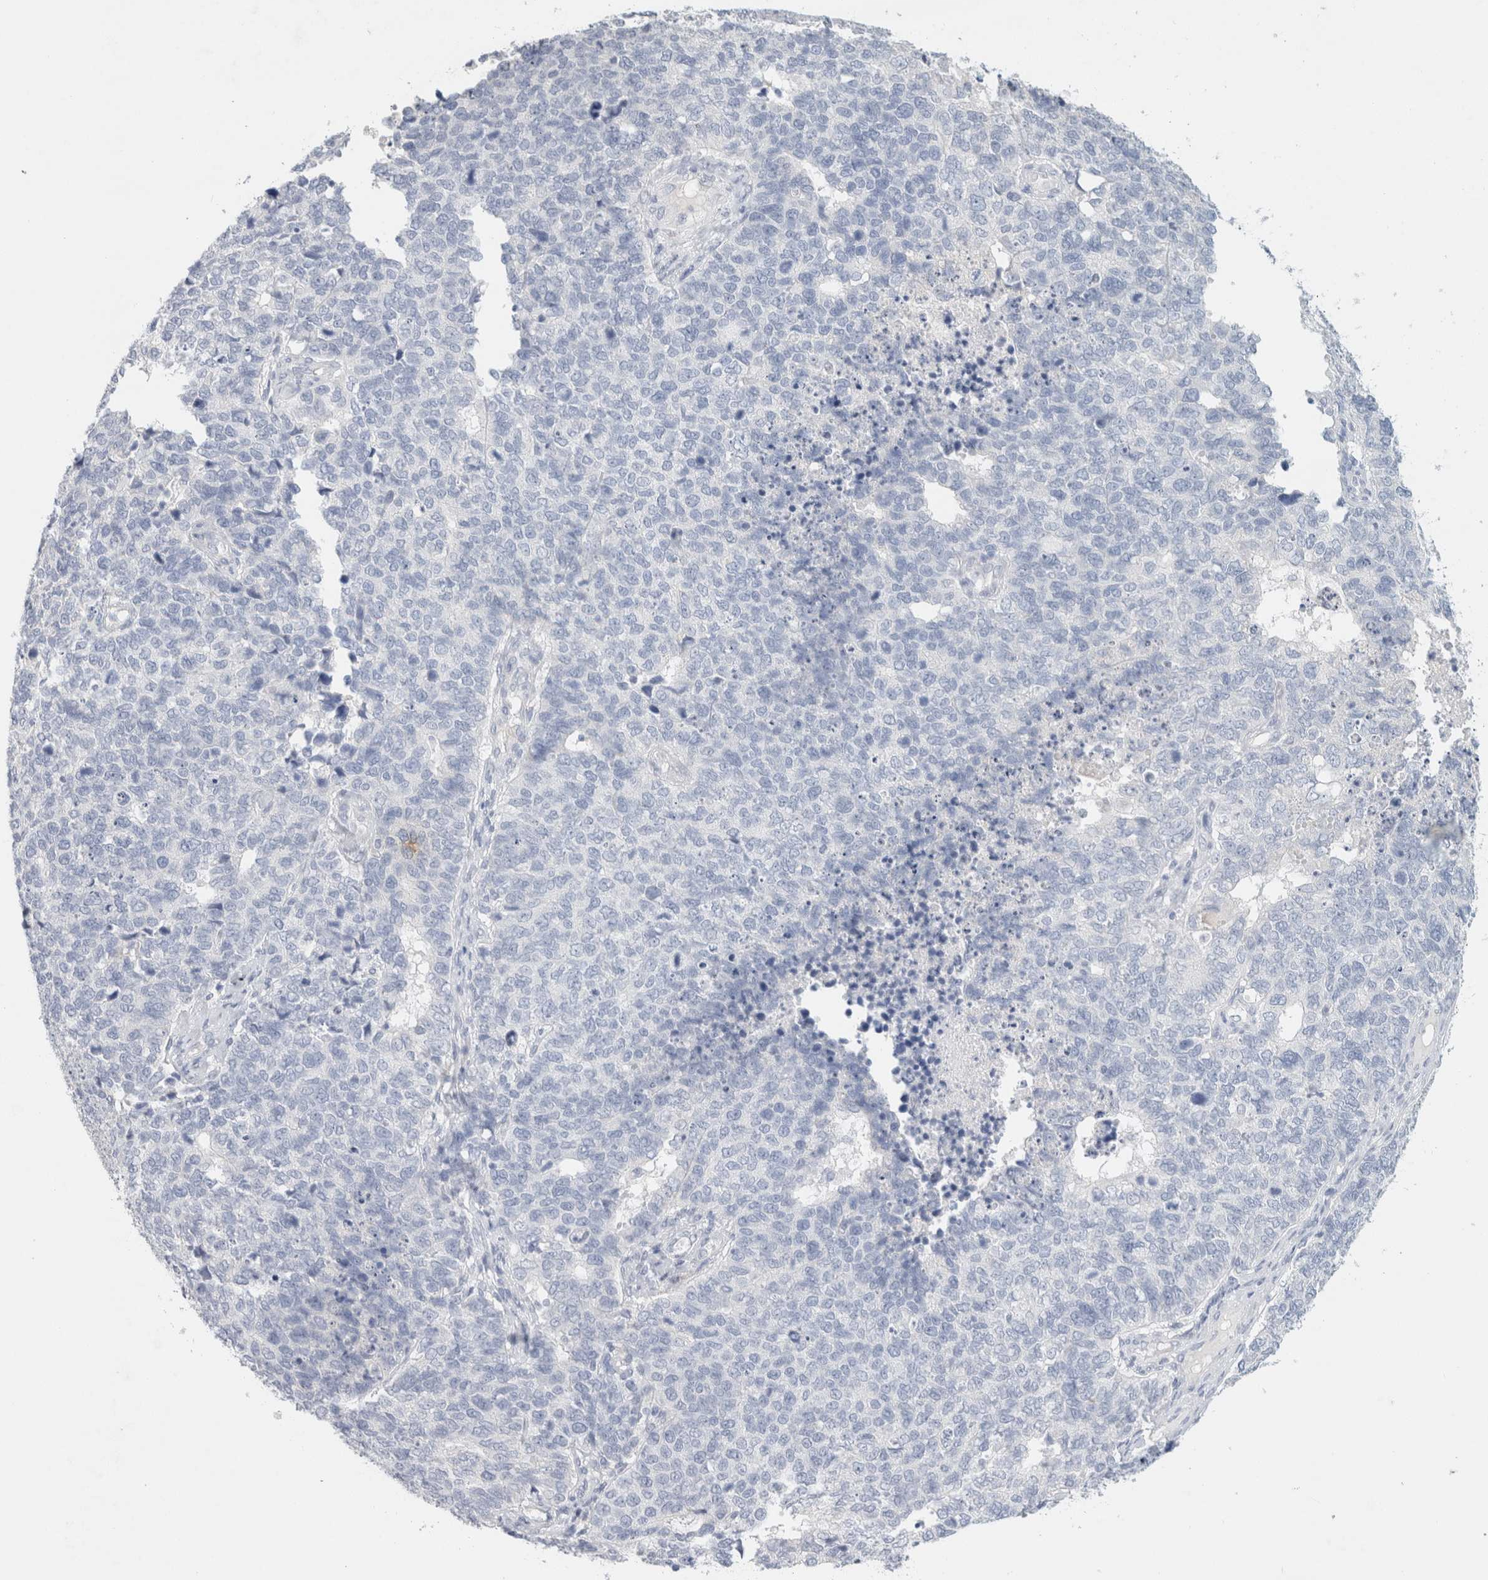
{"staining": {"intensity": "negative", "quantity": "none", "location": "none"}, "tissue": "cervical cancer", "cell_type": "Tumor cells", "image_type": "cancer", "snomed": [{"axis": "morphology", "description": "Squamous cell carcinoma, NOS"}, {"axis": "topography", "description": "Cervix"}], "caption": "The immunohistochemistry image has no significant staining in tumor cells of cervical cancer tissue.", "gene": "NEFM", "patient": {"sex": "female", "age": 63}}